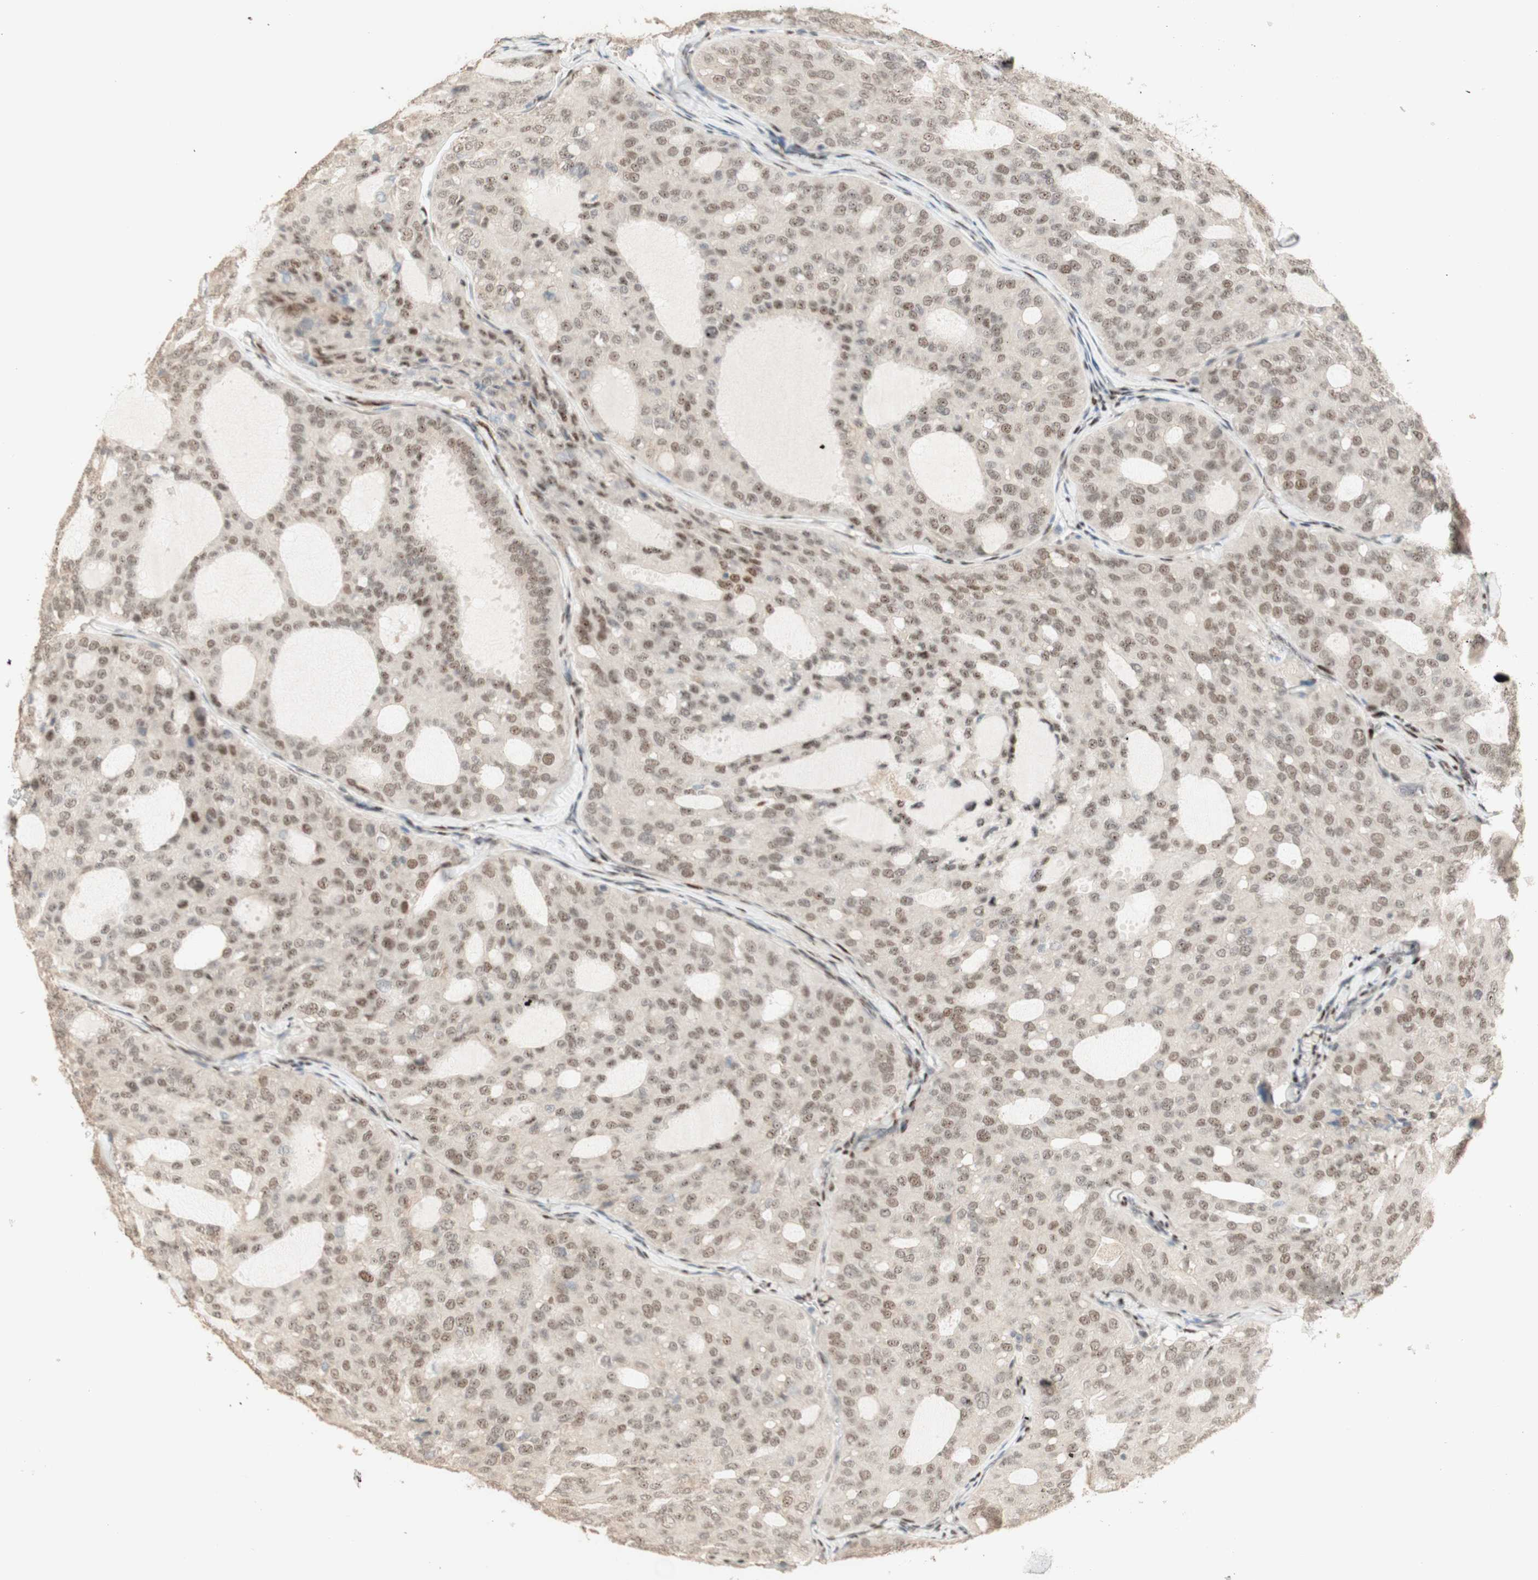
{"staining": {"intensity": "weak", "quantity": "25%-75%", "location": "nuclear"}, "tissue": "thyroid cancer", "cell_type": "Tumor cells", "image_type": "cancer", "snomed": [{"axis": "morphology", "description": "Follicular adenoma carcinoma, NOS"}, {"axis": "topography", "description": "Thyroid gland"}], "caption": "This is an image of IHC staining of follicular adenoma carcinoma (thyroid), which shows weak positivity in the nuclear of tumor cells.", "gene": "FOXP1", "patient": {"sex": "male", "age": 75}}